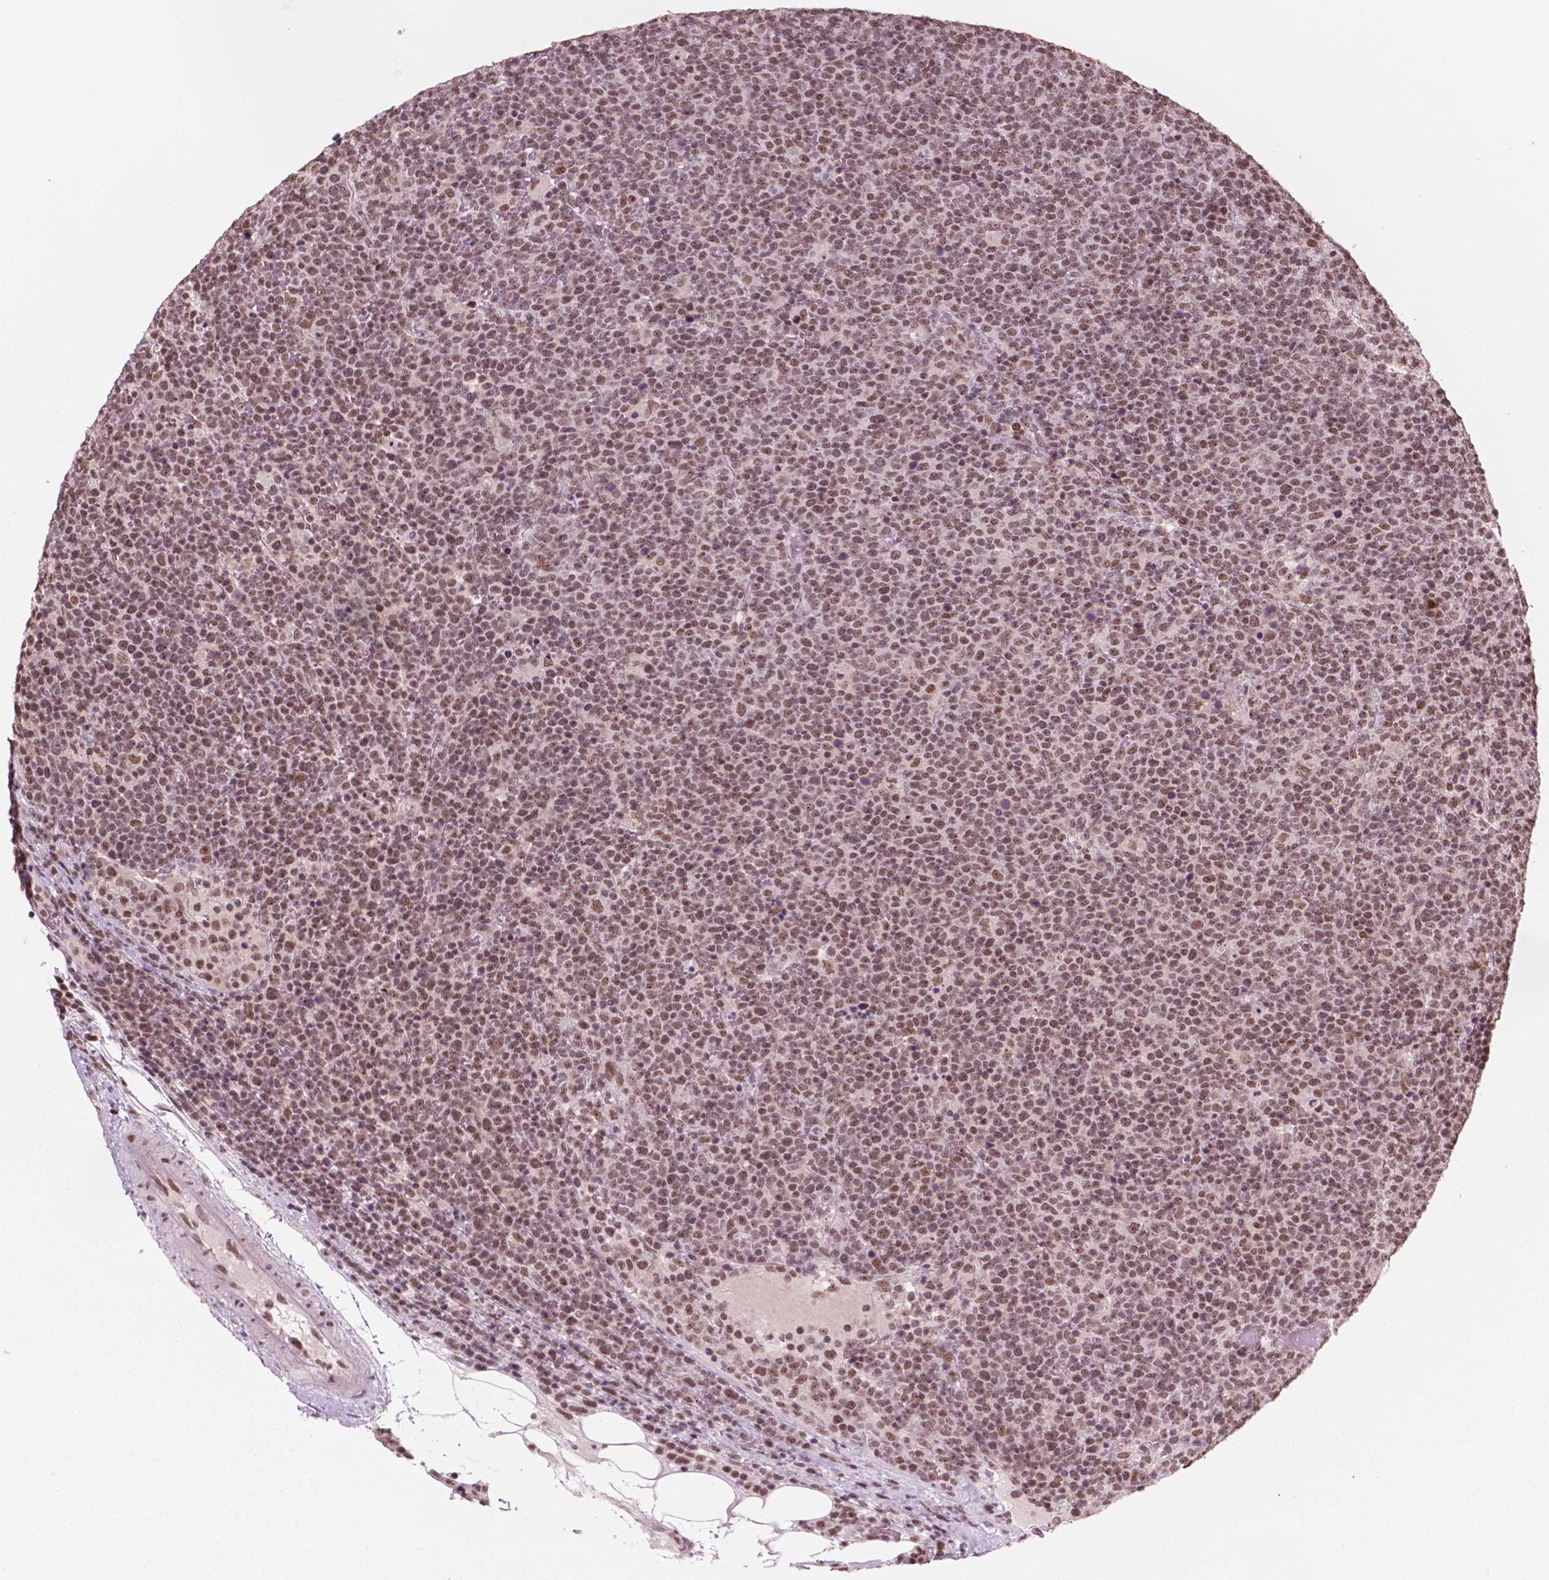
{"staining": {"intensity": "moderate", "quantity": ">75%", "location": "nuclear"}, "tissue": "lymphoma", "cell_type": "Tumor cells", "image_type": "cancer", "snomed": [{"axis": "morphology", "description": "Malignant lymphoma, non-Hodgkin's type, High grade"}, {"axis": "topography", "description": "Lymph node"}], "caption": "Human malignant lymphoma, non-Hodgkin's type (high-grade) stained for a protein (brown) exhibits moderate nuclear positive staining in about >75% of tumor cells.", "gene": "POLR2E", "patient": {"sex": "male", "age": 61}}